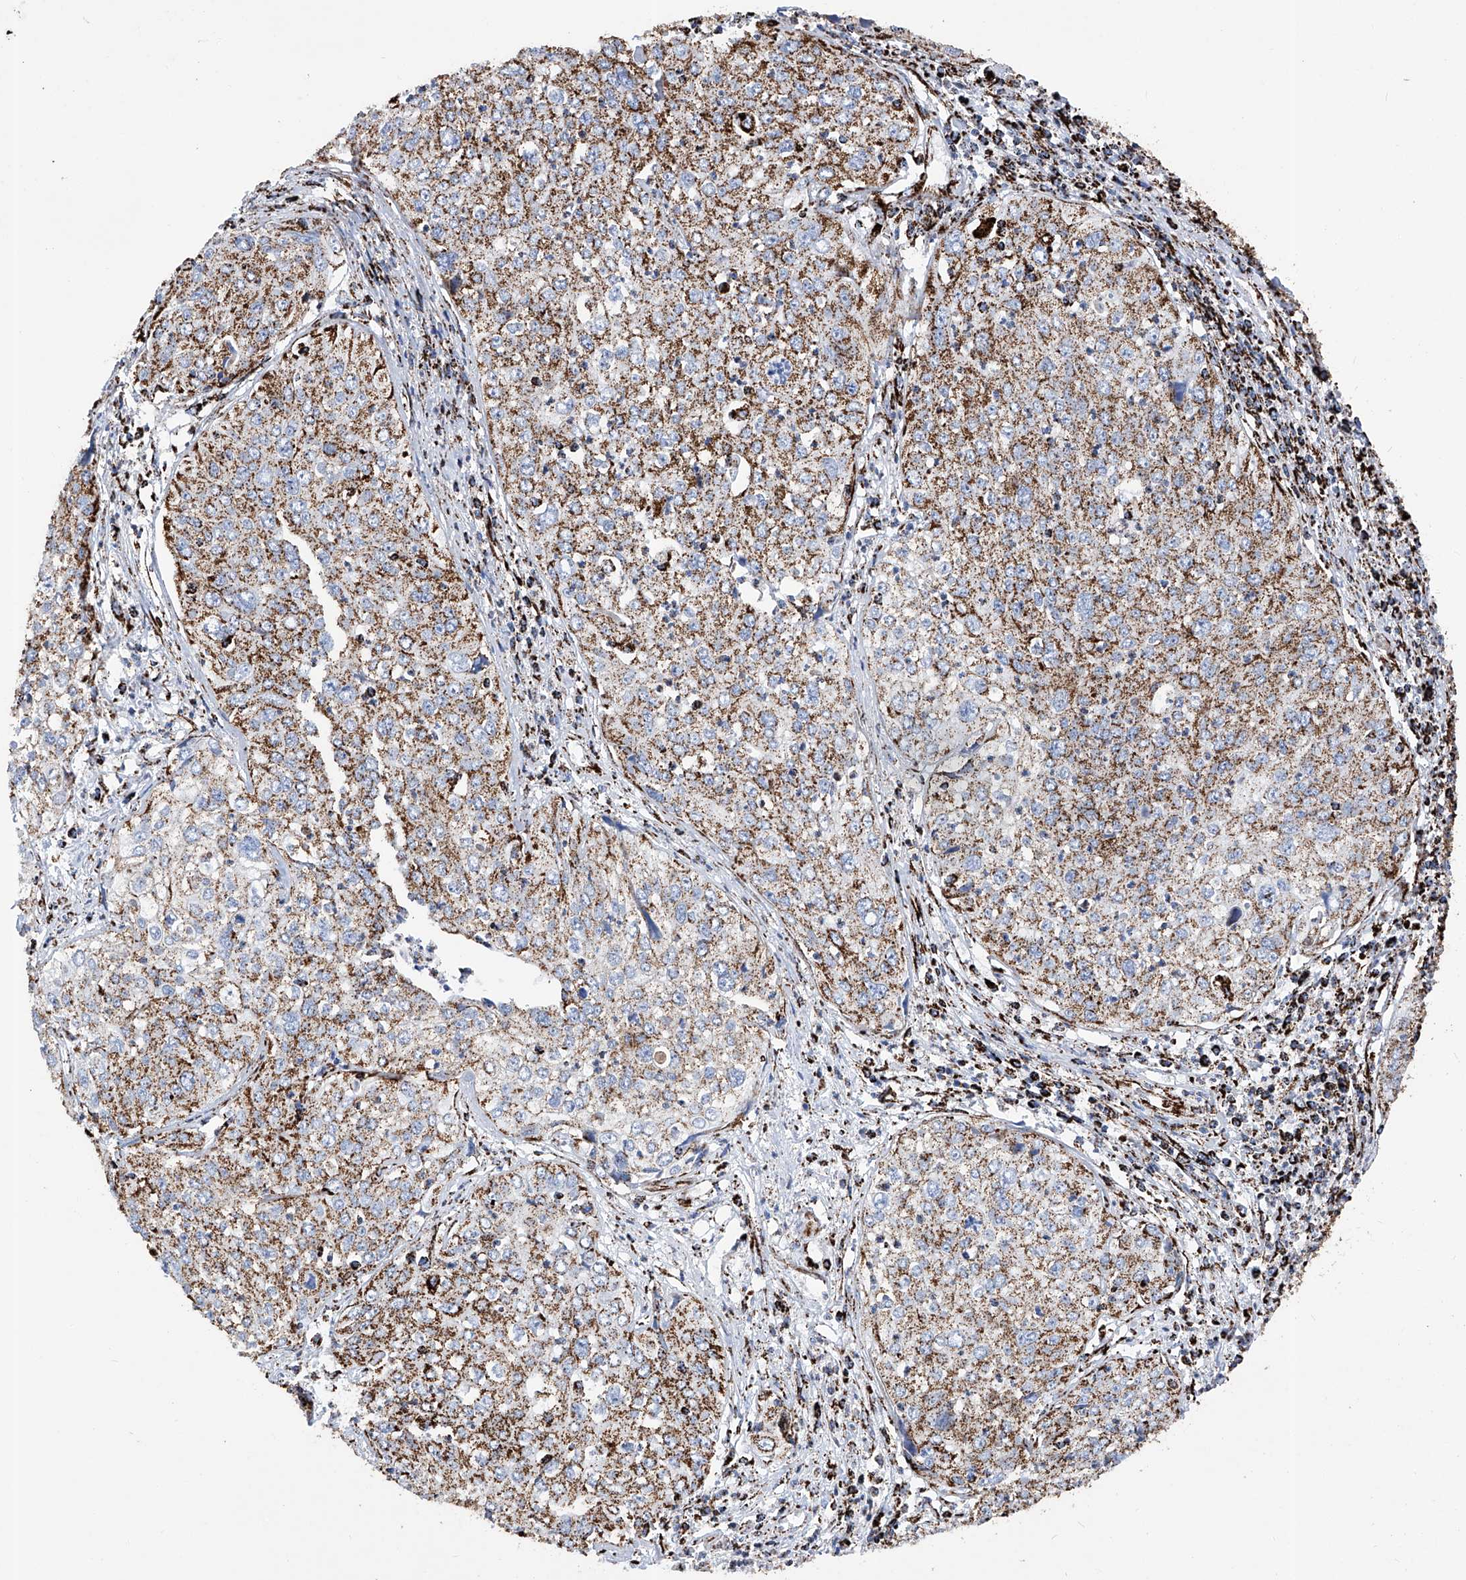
{"staining": {"intensity": "moderate", "quantity": ">75%", "location": "cytoplasmic/membranous"}, "tissue": "cervical cancer", "cell_type": "Tumor cells", "image_type": "cancer", "snomed": [{"axis": "morphology", "description": "Squamous cell carcinoma, NOS"}, {"axis": "topography", "description": "Cervix"}], "caption": "DAB (3,3'-diaminobenzidine) immunohistochemical staining of human squamous cell carcinoma (cervical) shows moderate cytoplasmic/membranous protein staining in approximately >75% of tumor cells. The protein is stained brown, and the nuclei are stained in blue (DAB (3,3'-diaminobenzidine) IHC with brightfield microscopy, high magnification).", "gene": "ATP5PF", "patient": {"sex": "female", "age": 31}}